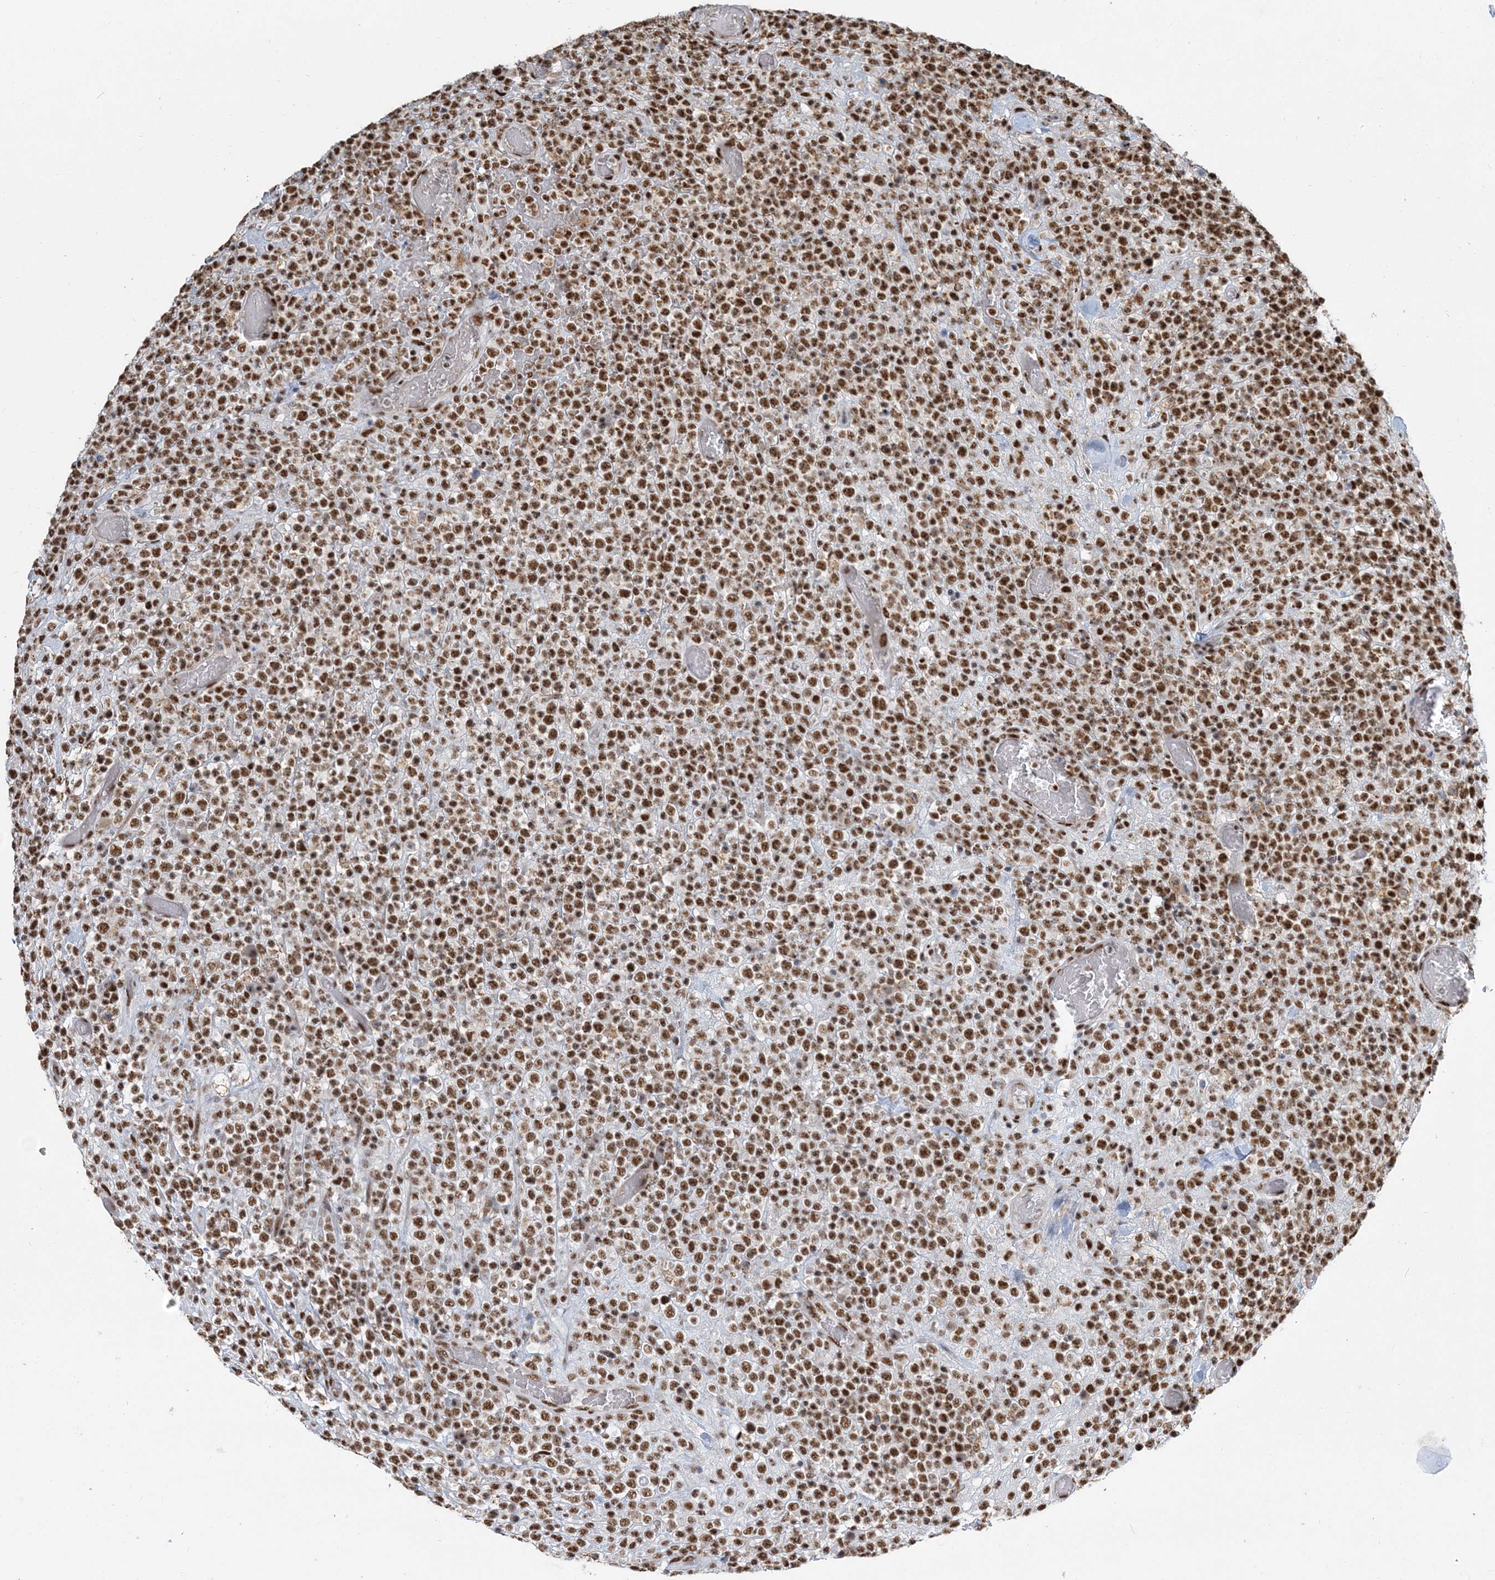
{"staining": {"intensity": "strong", "quantity": ">75%", "location": "nuclear"}, "tissue": "lymphoma", "cell_type": "Tumor cells", "image_type": "cancer", "snomed": [{"axis": "morphology", "description": "Malignant lymphoma, non-Hodgkin's type, High grade"}, {"axis": "topography", "description": "Colon"}], "caption": "The immunohistochemical stain labels strong nuclear staining in tumor cells of malignant lymphoma, non-Hodgkin's type (high-grade) tissue. The protein of interest is shown in brown color, while the nuclei are stained blue.", "gene": "PLRG1", "patient": {"sex": "female", "age": 53}}